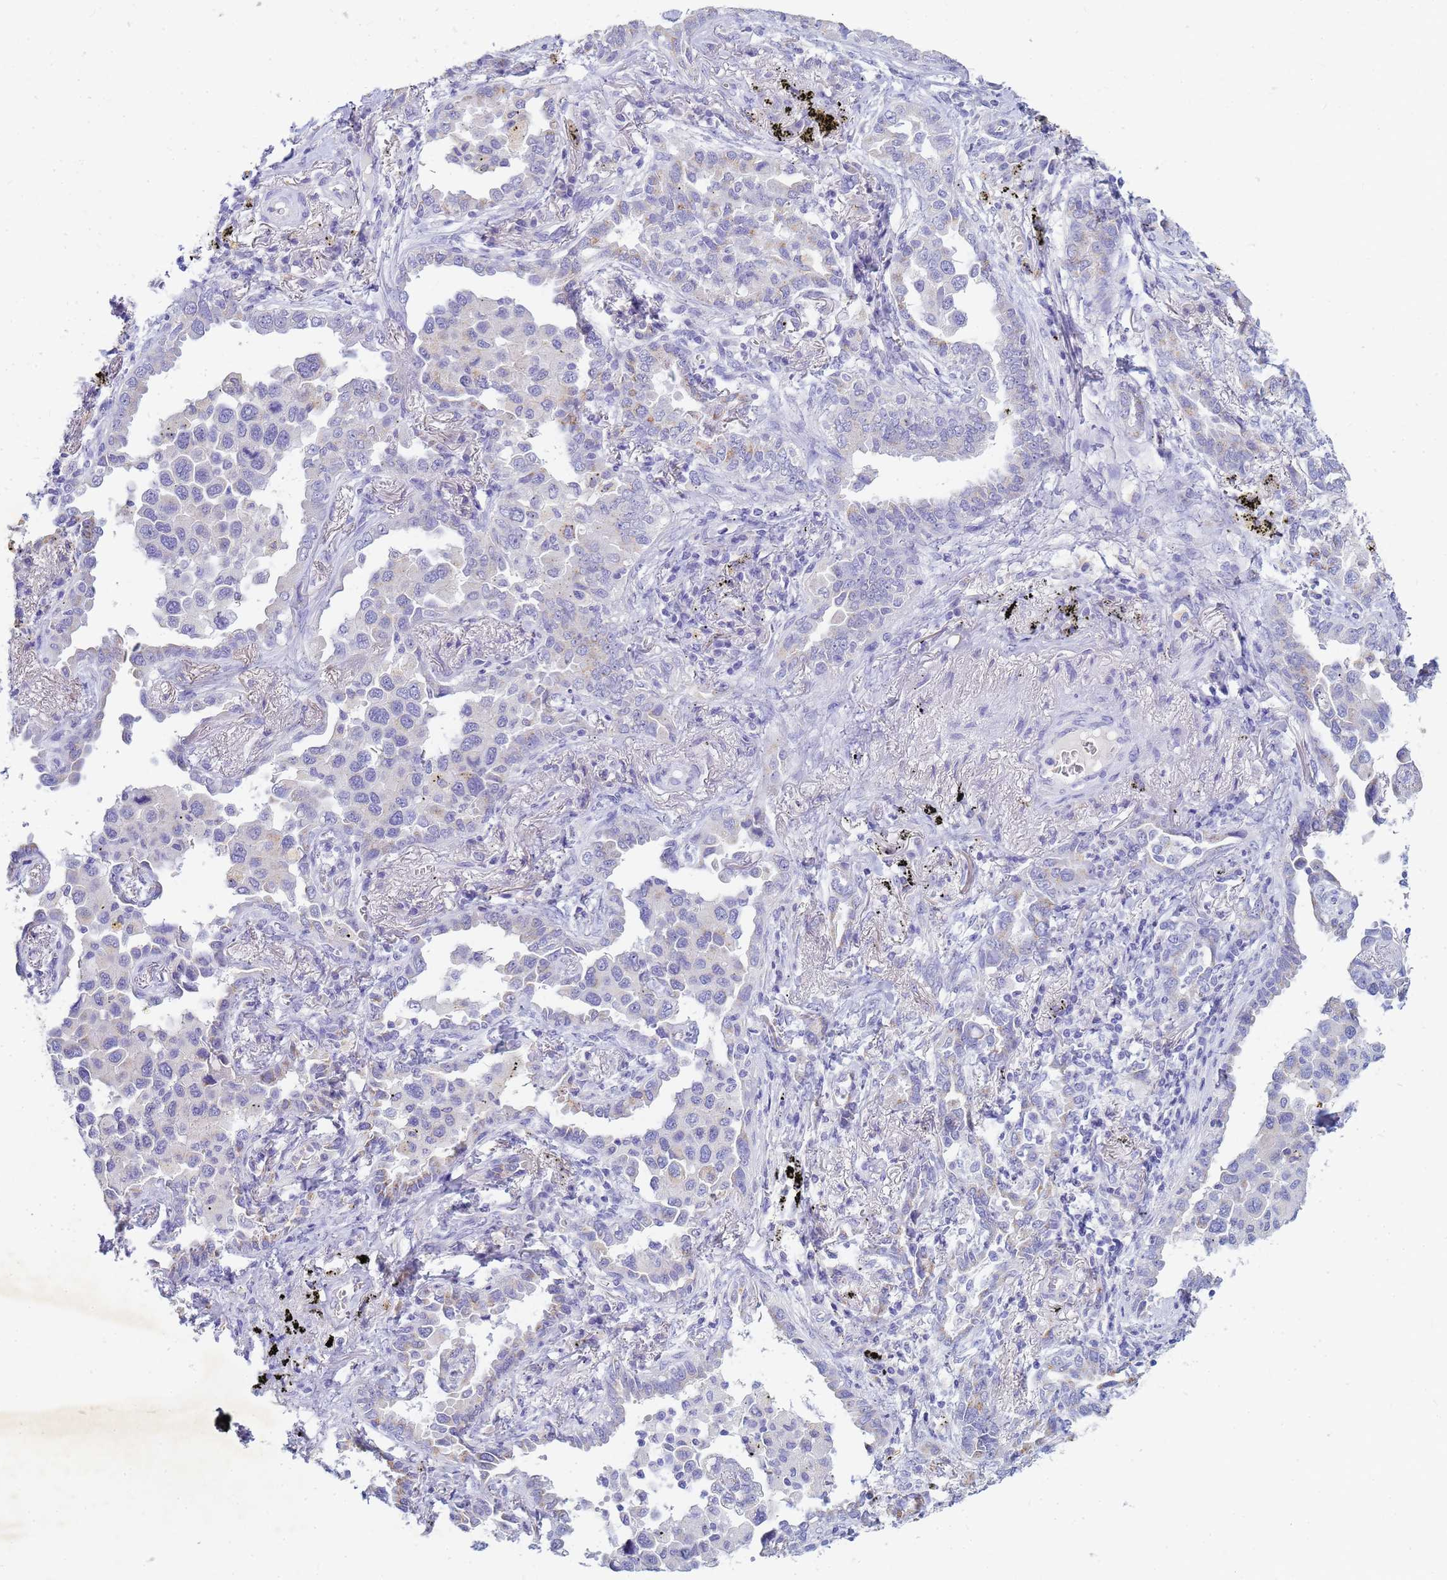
{"staining": {"intensity": "negative", "quantity": "none", "location": "none"}, "tissue": "lung cancer", "cell_type": "Tumor cells", "image_type": "cancer", "snomed": [{"axis": "morphology", "description": "Adenocarcinoma, NOS"}, {"axis": "topography", "description": "Lung"}], "caption": "Immunohistochemical staining of lung cancer (adenocarcinoma) exhibits no significant staining in tumor cells. The staining is performed using DAB (3,3'-diaminobenzidine) brown chromogen with nuclei counter-stained in using hematoxylin.", "gene": "B3GNT8", "patient": {"sex": "male", "age": 67}}